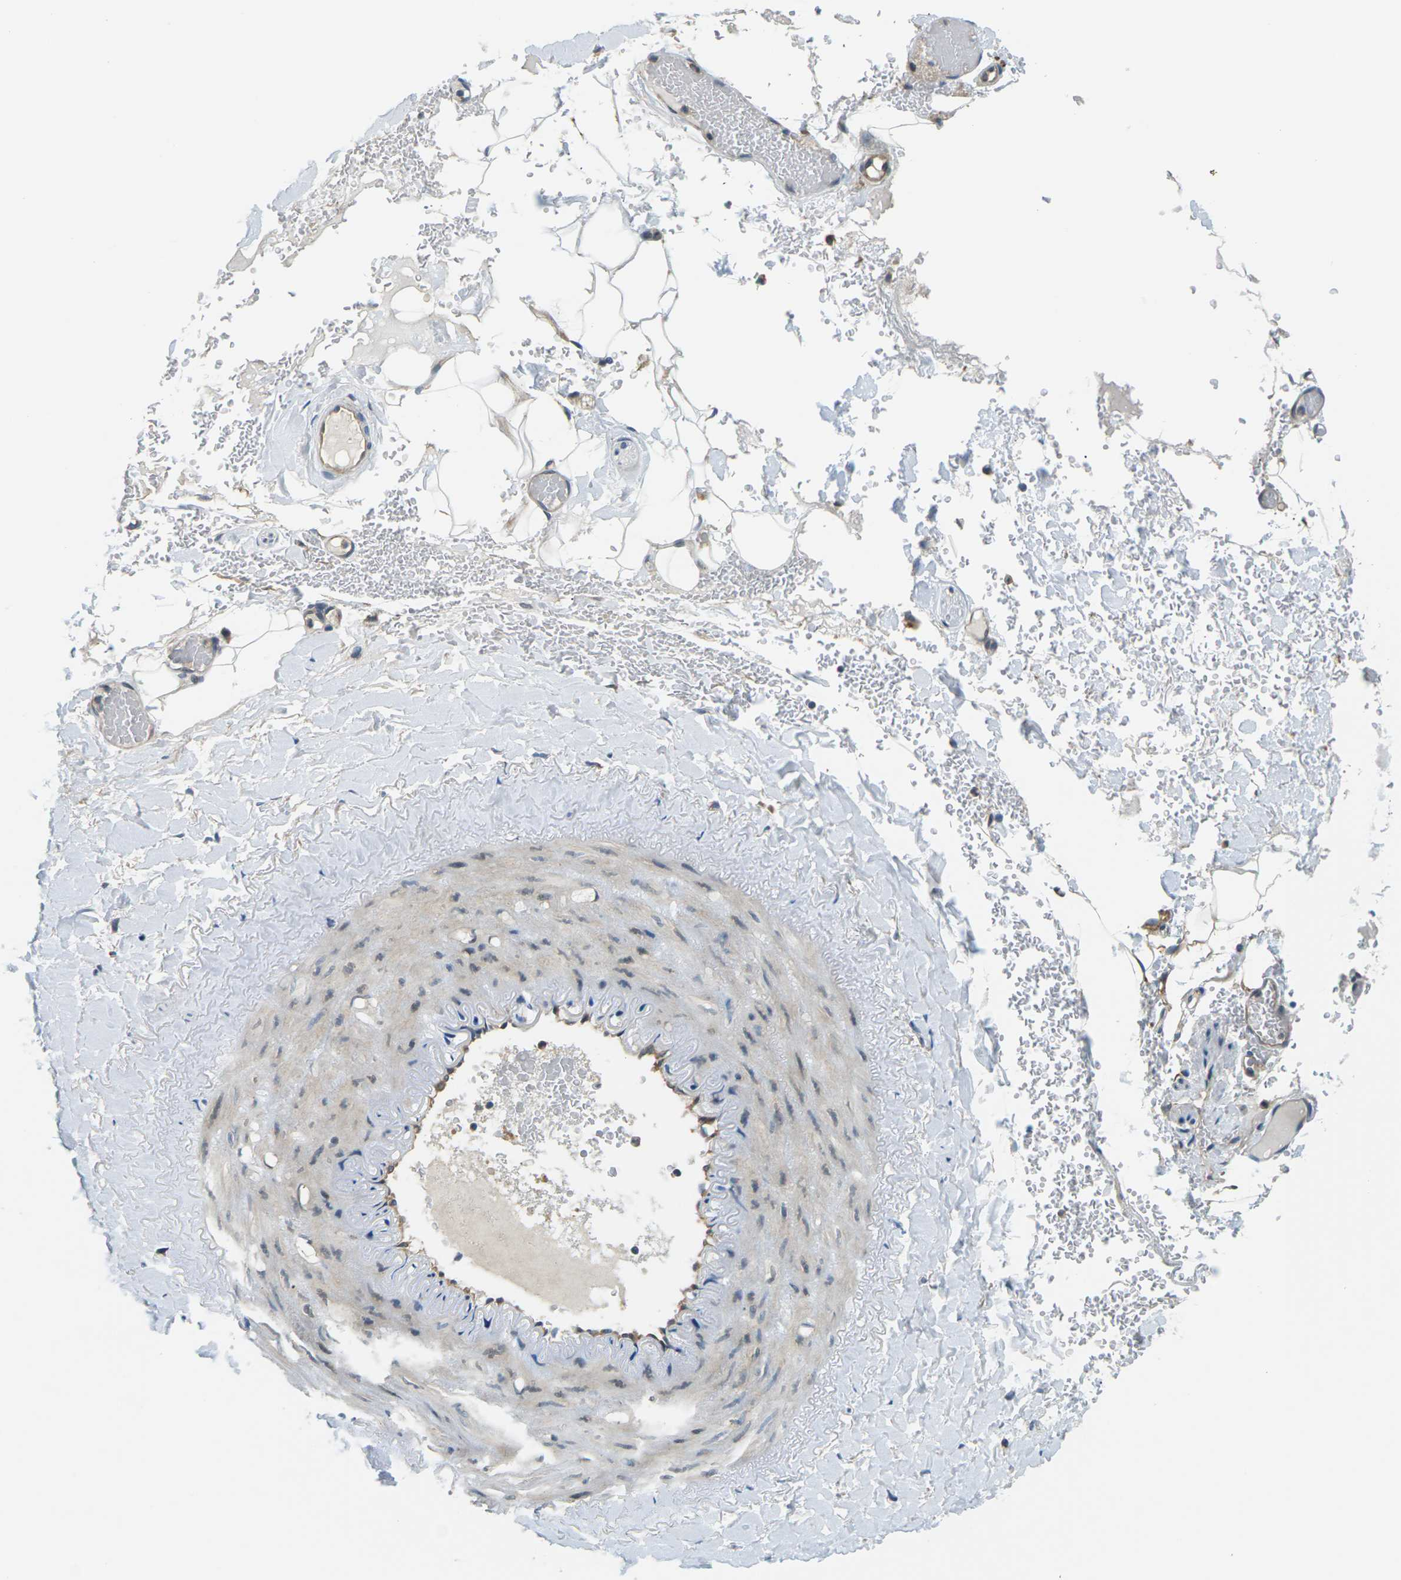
{"staining": {"intensity": "negative", "quantity": "none", "location": "none"}, "tissue": "adipose tissue", "cell_type": "Adipocytes", "image_type": "normal", "snomed": [{"axis": "morphology", "description": "Normal tissue, NOS"}, {"axis": "topography", "description": "Peripheral nerve tissue"}], "caption": "Immunohistochemical staining of unremarkable adipose tissue demonstrates no significant positivity in adipocytes. (Stains: DAB IHC with hematoxylin counter stain, Microscopy: brightfield microscopy at high magnification).", "gene": "SLC13A3", "patient": {"sex": "male", "age": 70}}